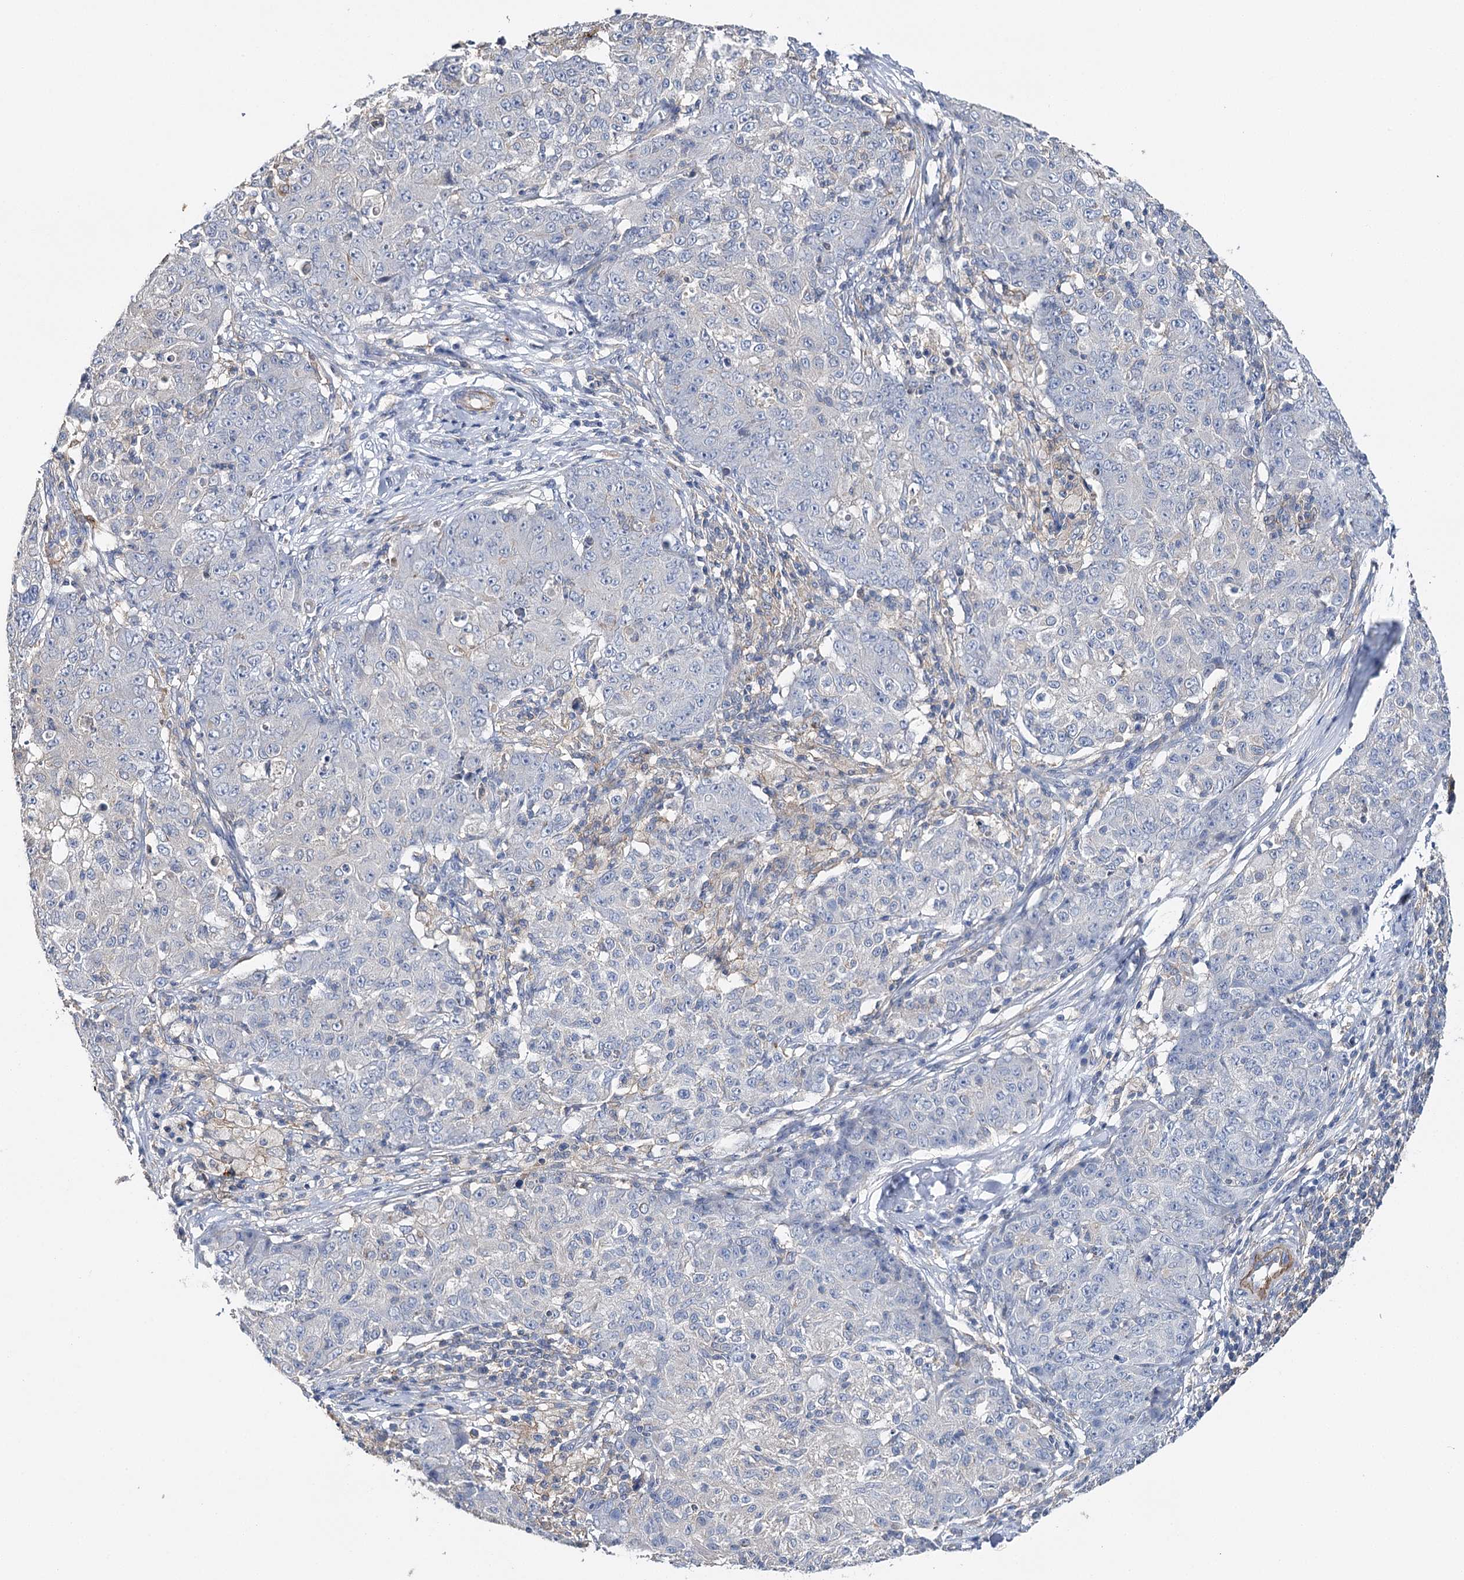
{"staining": {"intensity": "negative", "quantity": "none", "location": "none"}, "tissue": "ovarian cancer", "cell_type": "Tumor cells", "image_type": "cancer", "snomed": [{"axis": "morphology", "description": "Carcinoma, endometroid"}, {"axis": "topography", "description": "Ovary"}], "caption": "Immunohistochemical staining of ovarian cancer (endometroid carcinoma) demonstrates no significant staining in tumor cells. (DAB (3,3'-diaminobenzidine) IHC with hematoxylin counter stain).", "gene": "EPYC", "patient": {"sex": "female", "age": 42}}